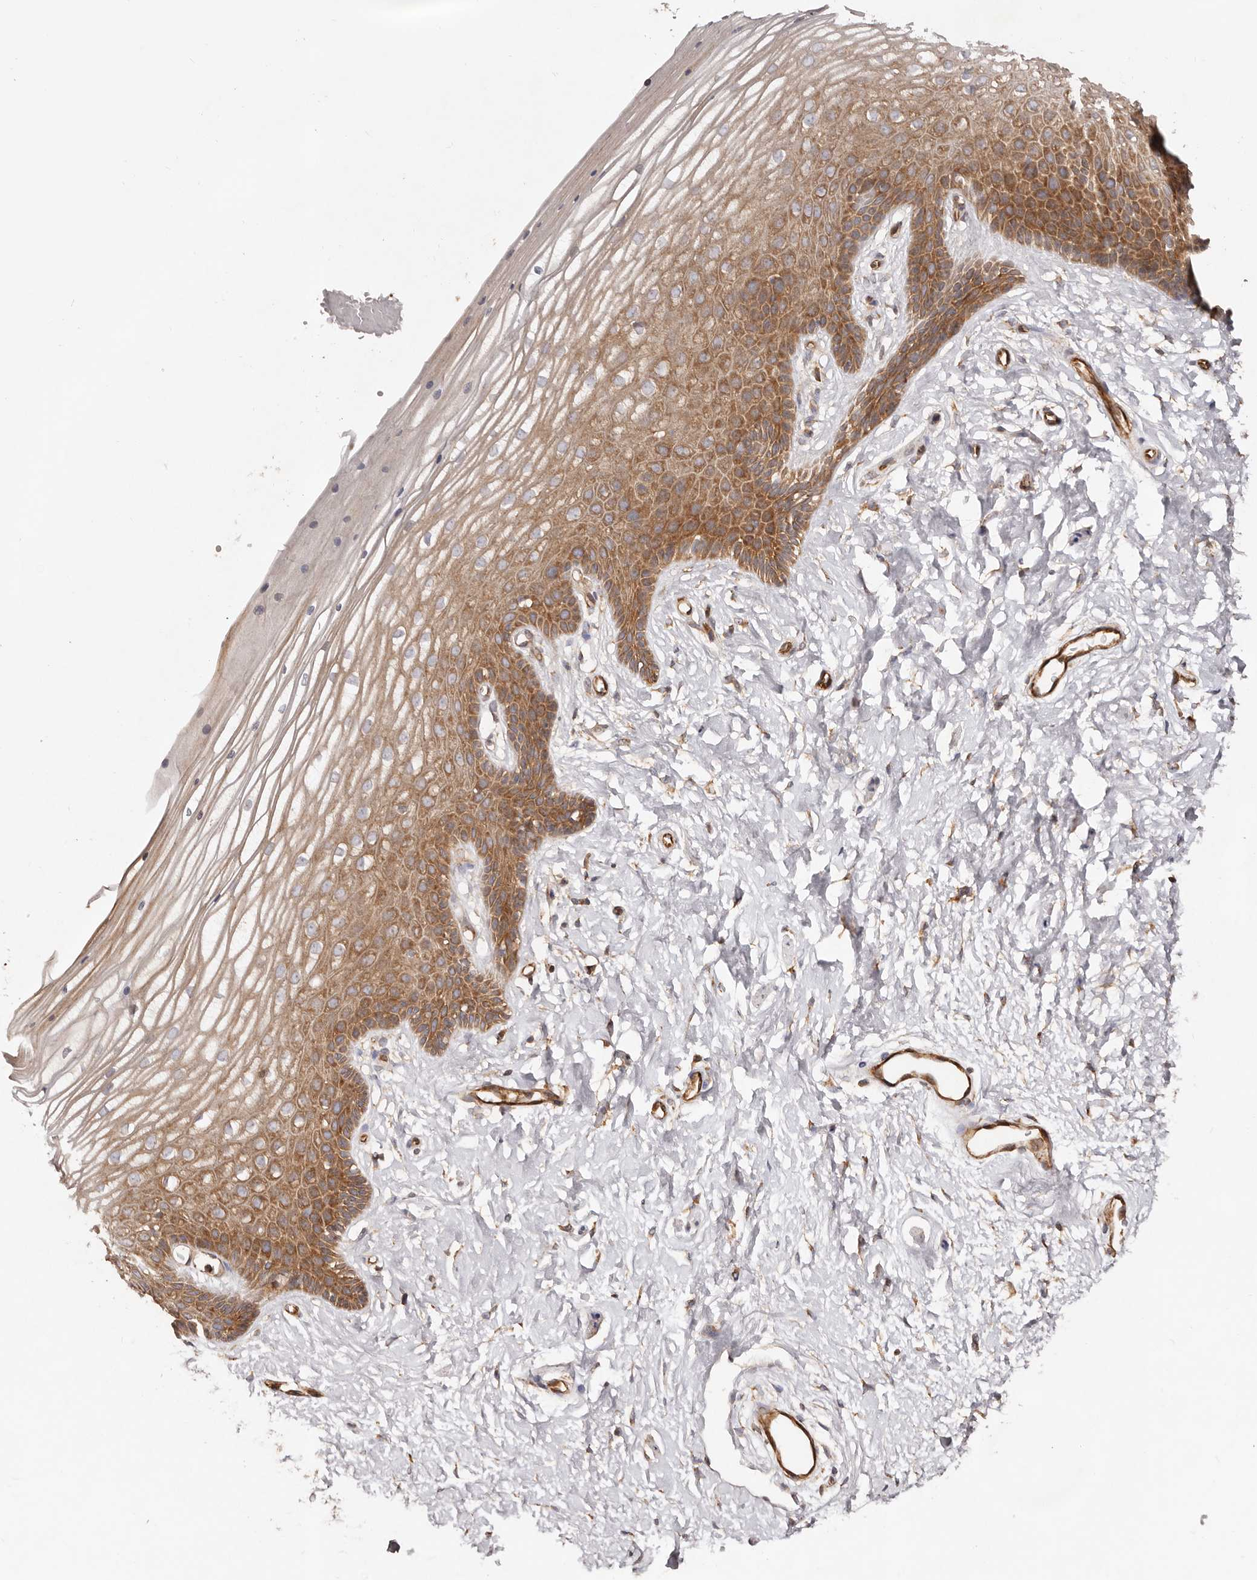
{"staining": {"intensity": "strong", "quantity": "25%-75%", "location": "cytoplasmic/membranous"}, "tissue": "vagina", "cell_type": "Squamous epithelial cells", "image_type": "normal", "snomed": [{"axis": "morphology", "description": "Normal tissue, NOS"}, {"axis": "topography", "description": "Vagina"}, {"axis": "topography", "description": "Cervix"}], "caption": "Unremarkable vagina demonstrates strong cytoplasmic/membranous expression in about 25%-75% of squamous epithelial cells (DAB (3,3'-diaminobenzidine) IHC with brightfield microscopy, high magnification)..", "gene": "RPS6", "patient": {"sex": "female", "age": 40}}